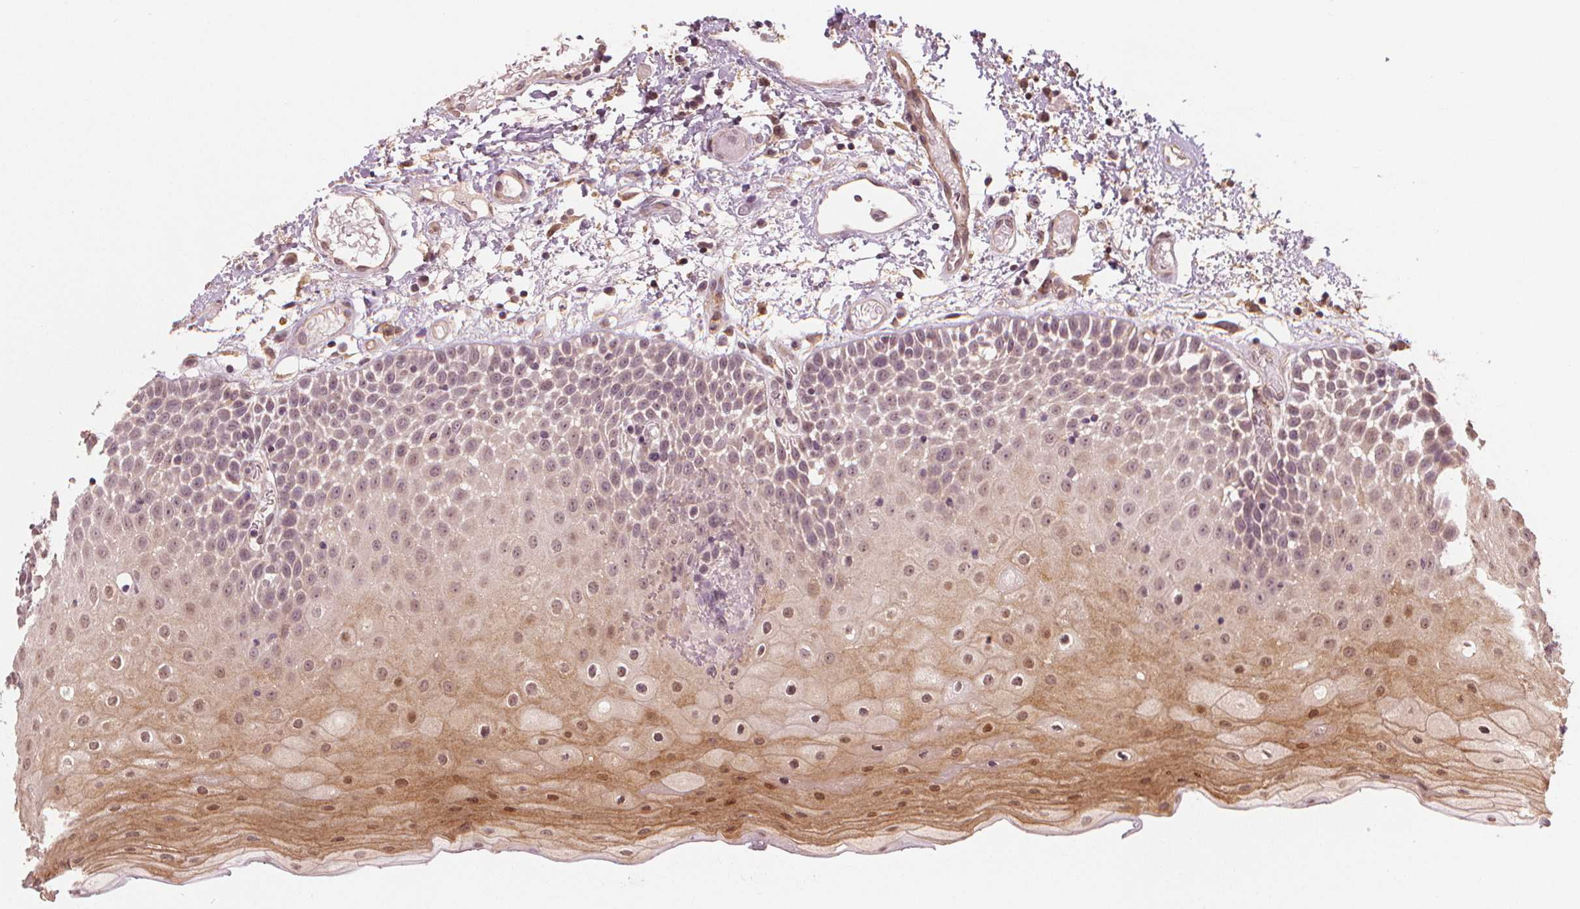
{"staining": {"intensity": "moderate", "quantity": "<25%", "location": "cytoplasmic/membranous,nuclear"}, "tissue": "oral mucosa", "cell_type": "Squamous epithelial cells", "image_type": "normal", "snomed": [{"axis": "morphology", "description": "Normal tissue, NOS"}, {"axis": "topography", "description": "Oral tissue"}], "caption": "Immunohistochemical staining of benign oral mucosa reveals <25% levels of moderate cytoplasmic/membranous,nuclear protein staining in approximately <25% of squamous epithelial cells. (IHC, brightfield microscopy, high magnification).", "gene": "CLBA1", "patient": {"sex": "female", "age": 82}}